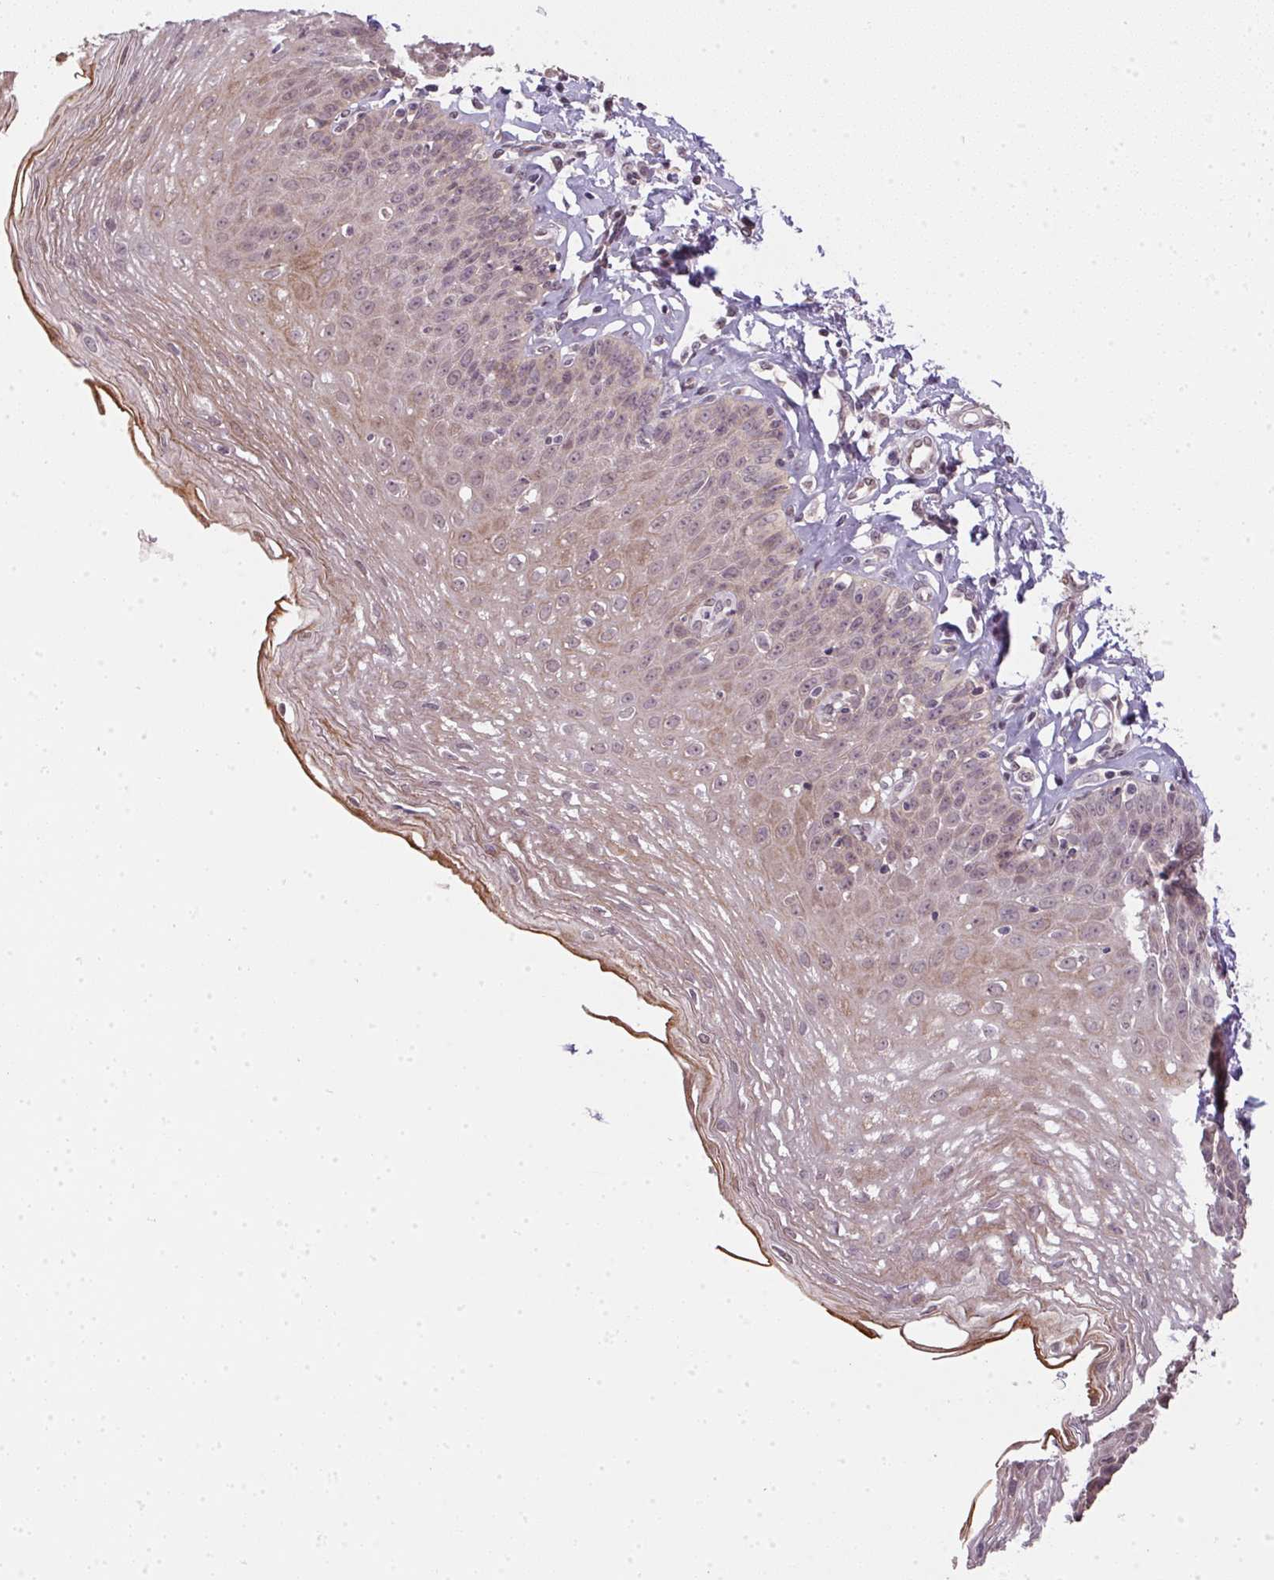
{"staining": {"intensity": "moderate", "quantity": "25%-75%", "location": "cytoplasmic/membranous"}, "tissue": "esophagus", "cell_type": "Squamous epithelial cells", "image_type": "normal", "snomed": [{"axis": "morphology", "description": "Normal tissue, NOS"}, {"axis": "topography", "description": "Esophagus"}], "caption": "Esophagus stained with immunohistochemistry (IHC) reveals moderate cytoplasmic/membranous positivity in about 25%-75% of squamous epithelial cells.", "gene": "PPP4R4", "patient": {"sex": "female", "age": 81}}